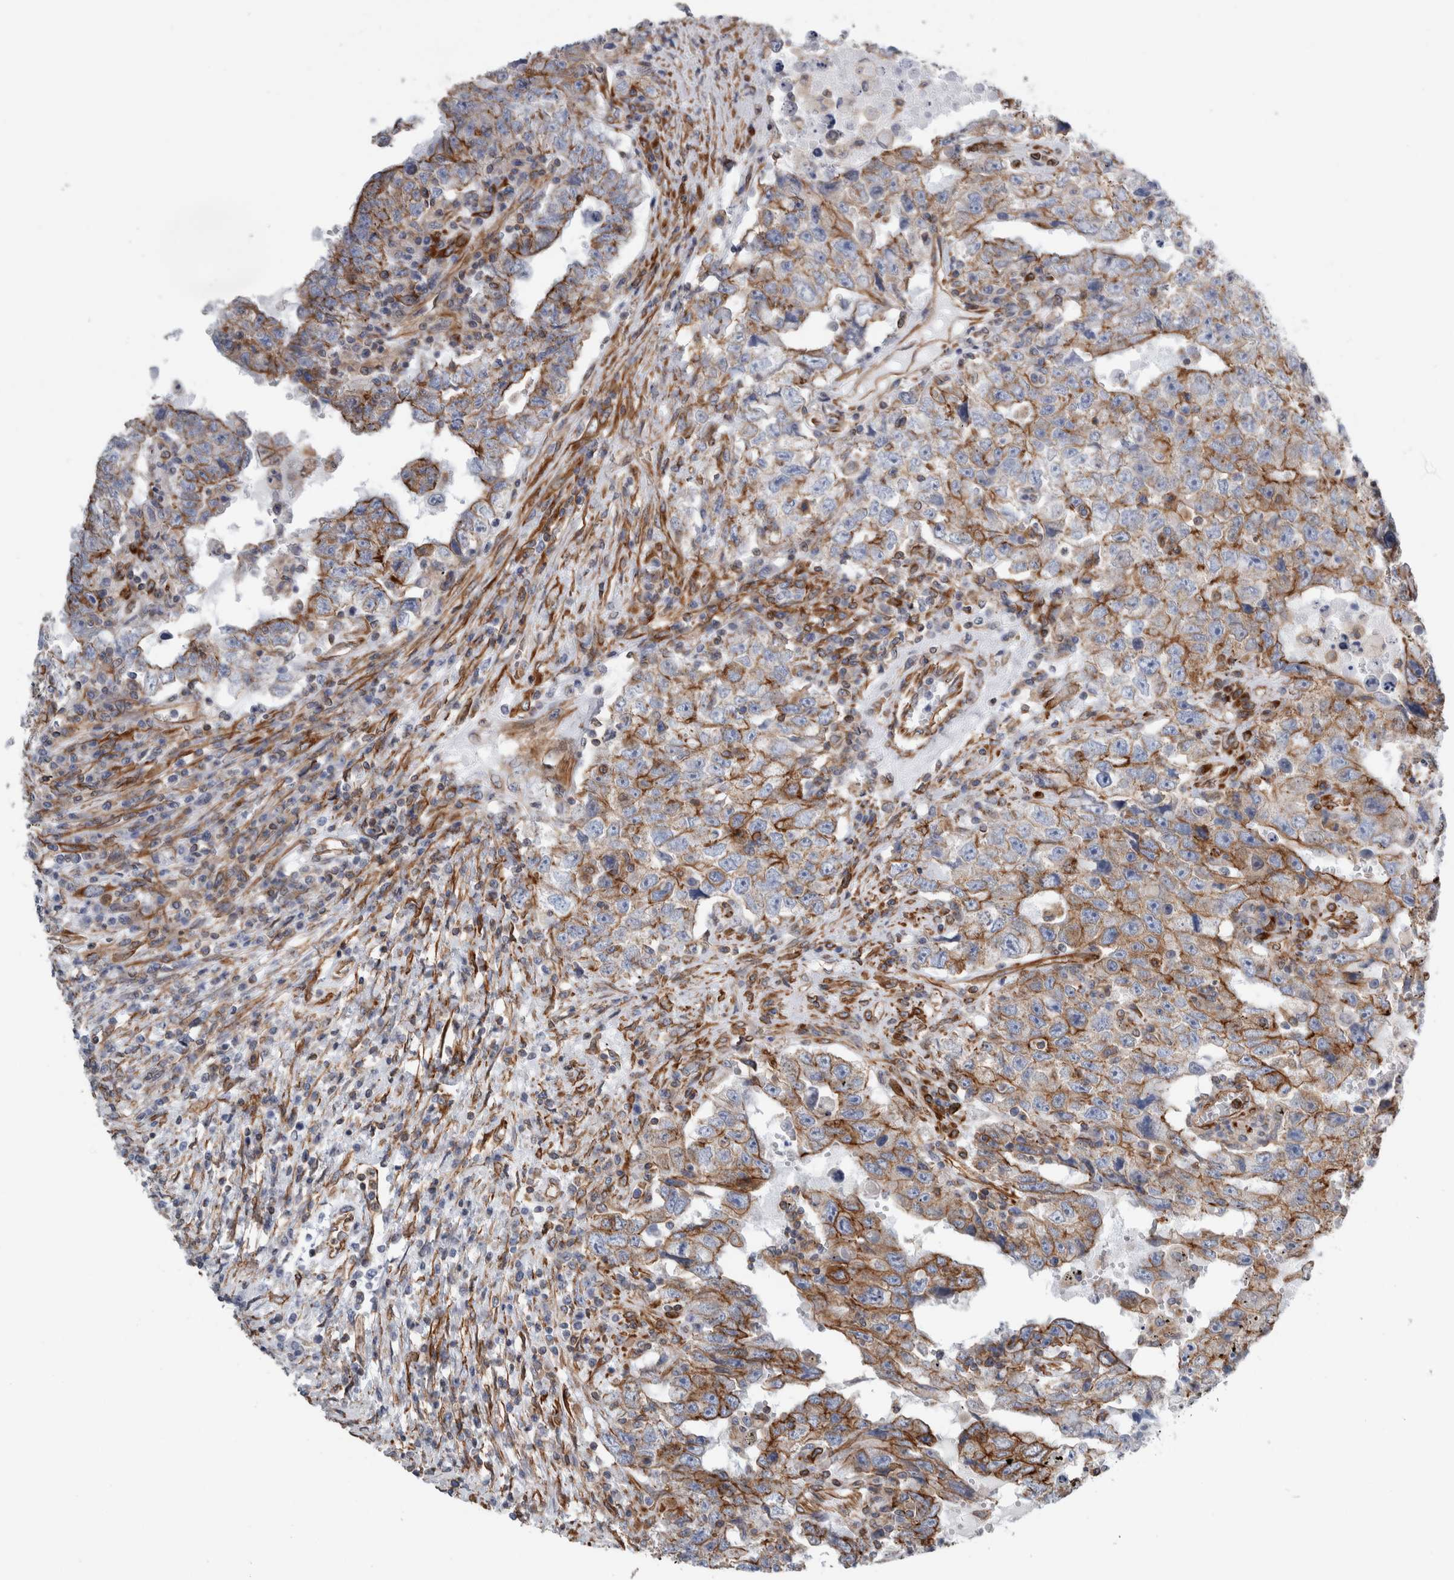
{"staining": {"intensity": "moderate", "quantity": "25%-75%", "location": "cytoplasmic/membranous"}, "tissue": "testis cancer", "cell_type": "Tumor cells", "image_type": "cancer", "snomed": [{"axis": "morphology", "description": "Carcinoma, Embryonal, NOS"}, {"axis": "topography", "description": "Testis"}], "caption": "Protein staining exhibits moderate cytoplasmic/membranous staining in approximately 25%-75% of tumor cells in testis embryonal carcinoma.", "gene": "PLEC", "patient": {"sex": "male", "age": 26}}